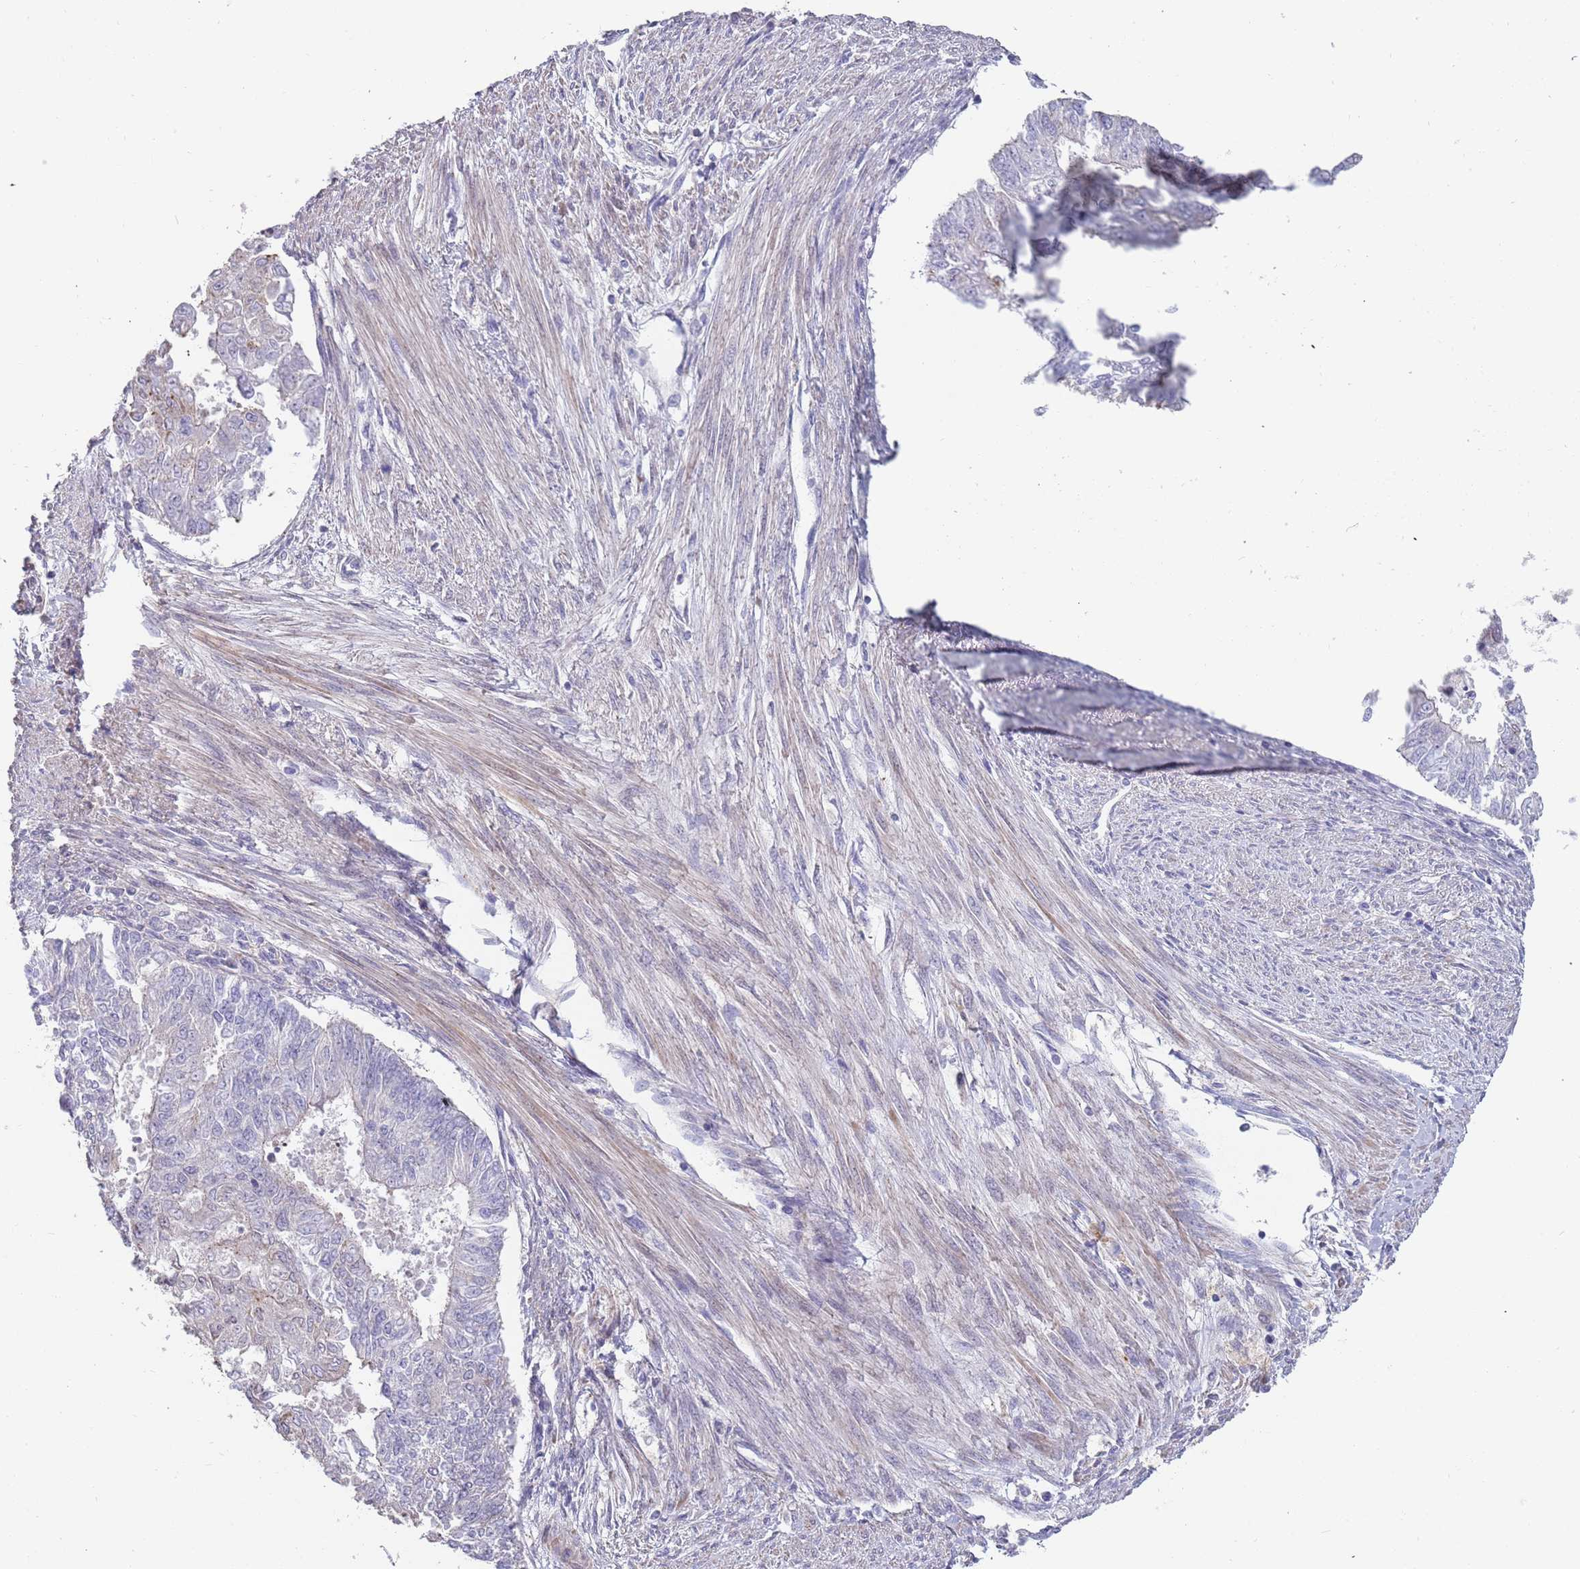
{"staining": {"intensity": "negative", "quantity": "none", "location": "none"}, "tissue": "endometrial cancer", "cell_type": "Tumor cells", "image_type": "cancer", "snomed": [{"axis": "morphology", "description": "Adenocarcinoma, NOS"}, {"axis": "topography", "description": "Endometrium"}], "caption": "Endometrial cancer (adenocarcinoma) was stained to show a protein in brown. There is no significant expression in tumor cells.", "gene": "SUSD1", "patient": {"sex": "female", "age": 32}}